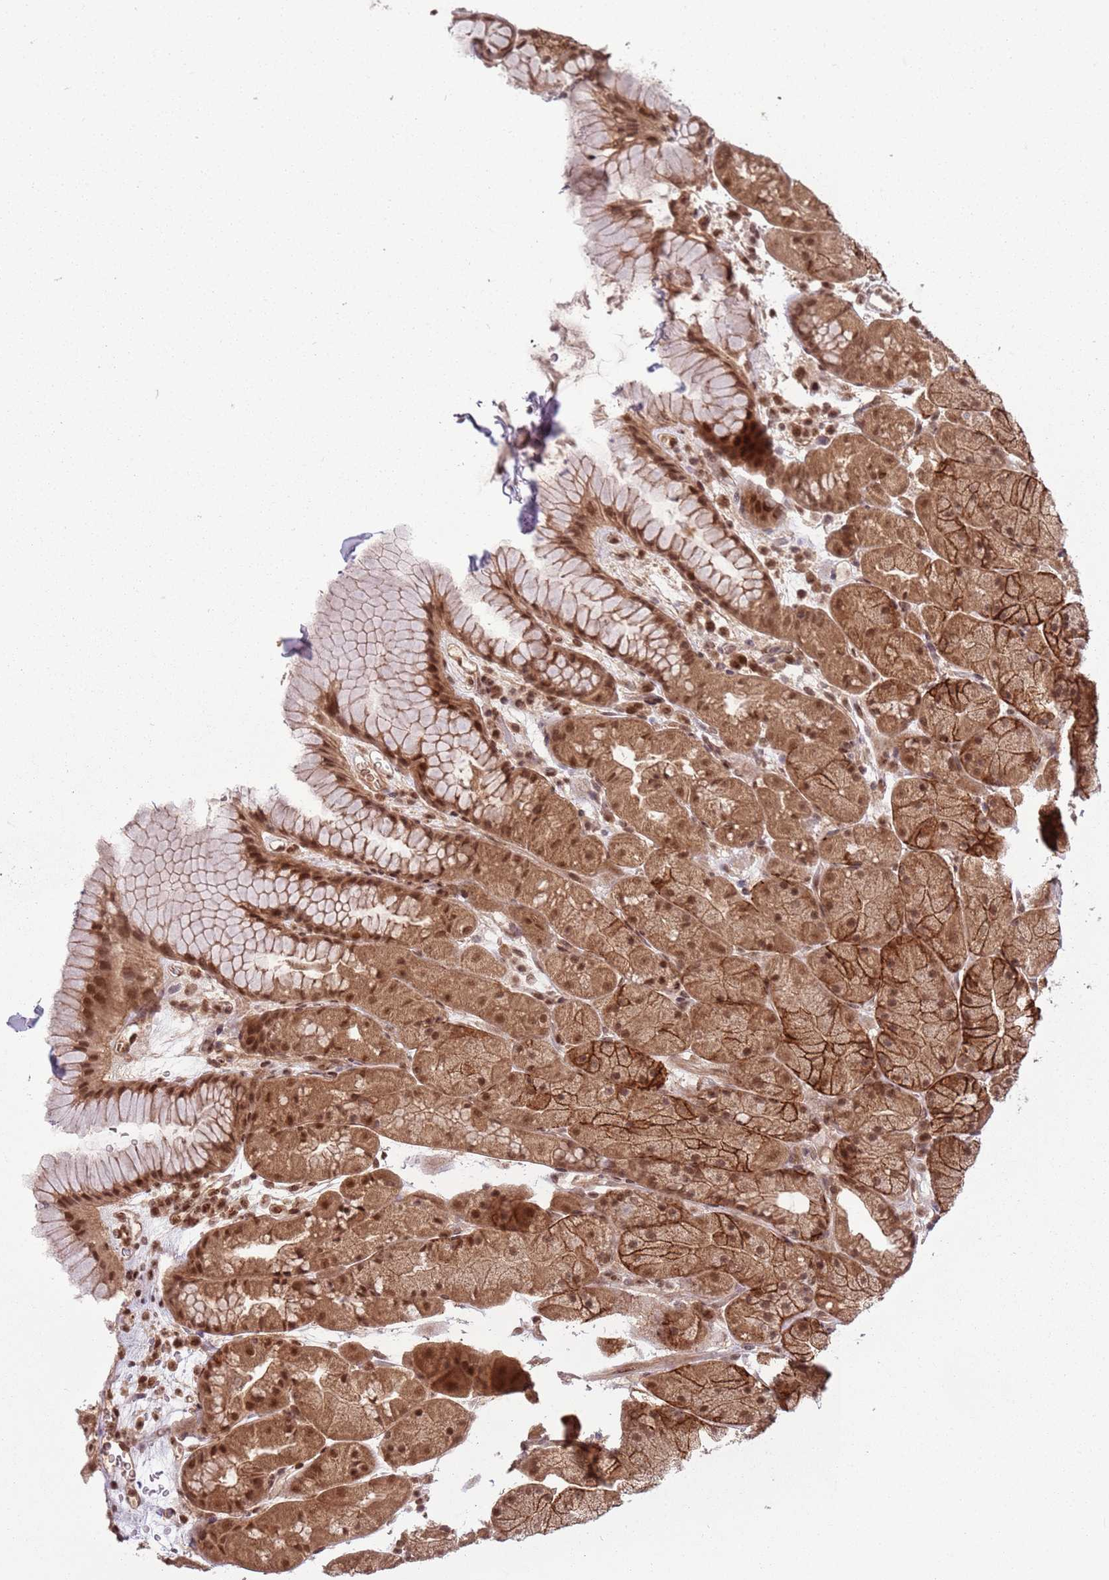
{"staining": {"intensity": "moderate", "quantity": ">75%", "location": "cytoplasmic/membranous,nuclear"}, "tissue": "stomach", "cell_type": "Glandular cells", "image_type": "normal", "snomed": [{"axis": "morphology", "description": "Normal tissue, NOS"}, {"axis": "topography", "description": "Stomach, upper"}, {"axis": "topography", "description": "Stomach, lower"}], "caption": "Brown immunohistochemical staining in benign human stomach demonstrates moderate cytoplasmic/membranous,nuclear expression in about >75% of glandular cells. (Brightfield microscopy of DAB IHC at high magnification).", "gene": "ADAMTS3", "patient": {"sex": "male", "age": 67}}